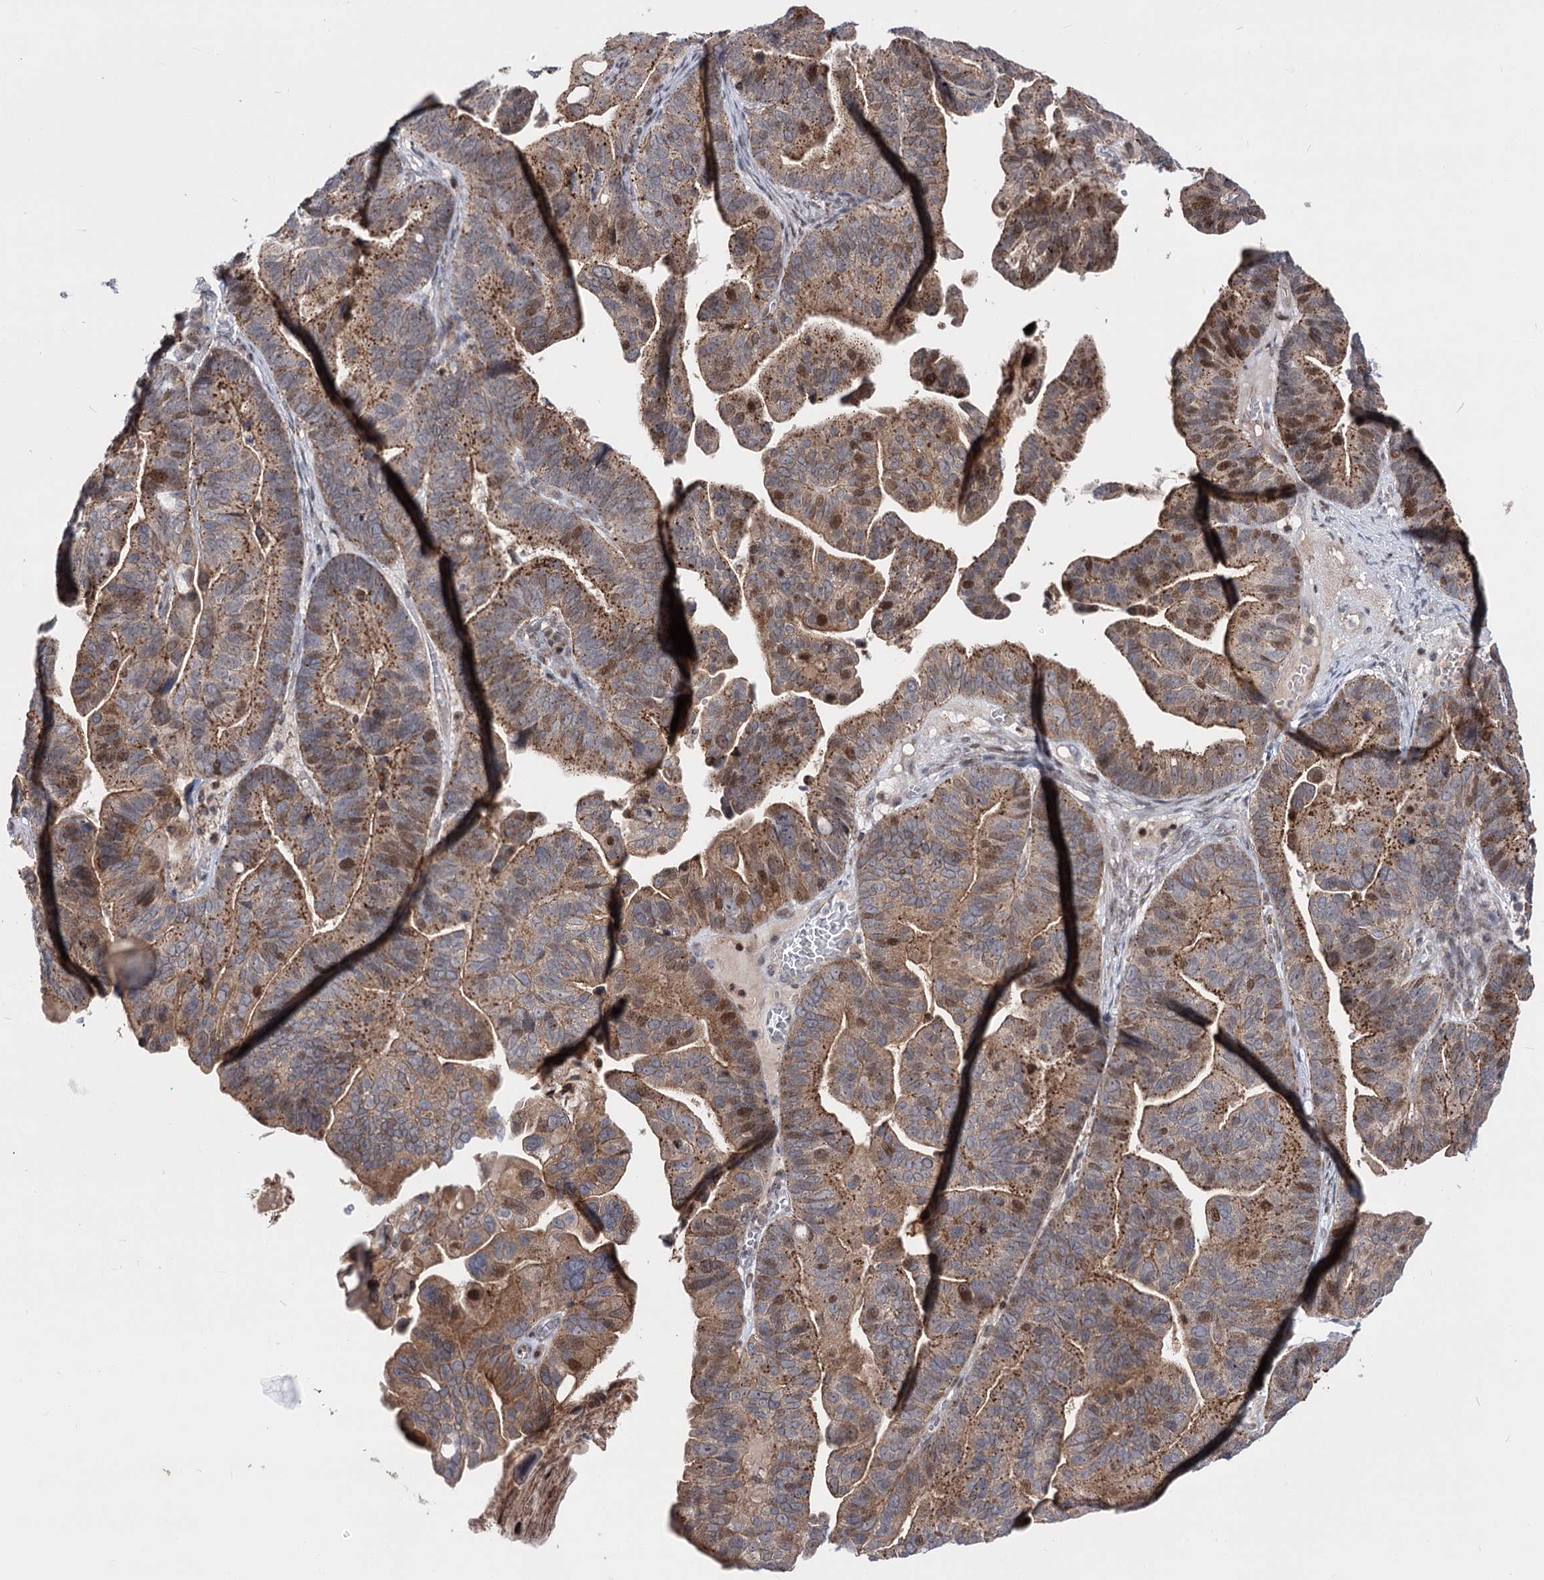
{"staining": {"intensity": "moderate", "quantity": ">75%", "location": "cytoplasmic/membranous,nuclear"}, "tissue": "ovarian cancer", "cell_type": "Tumor cells", "image_type": "cancer", "snomed": [{"axis": "morphology", "description": "Cystadenocarcinoma, serous, NOS"}, {"axis": "topography", "description": "Ovary"}], "caption": "Immunohistochemical staining of human serous cystadenocarcinoma (ovarian) demonstrates medium levels of moderate cytoplasmic/membranous and nuclear protein positivity in about >75% of tumor cells. Nuclei are stained in blue.", "gene": "ZFYVE27", "patient": {"sex": "female", "age": 56}}